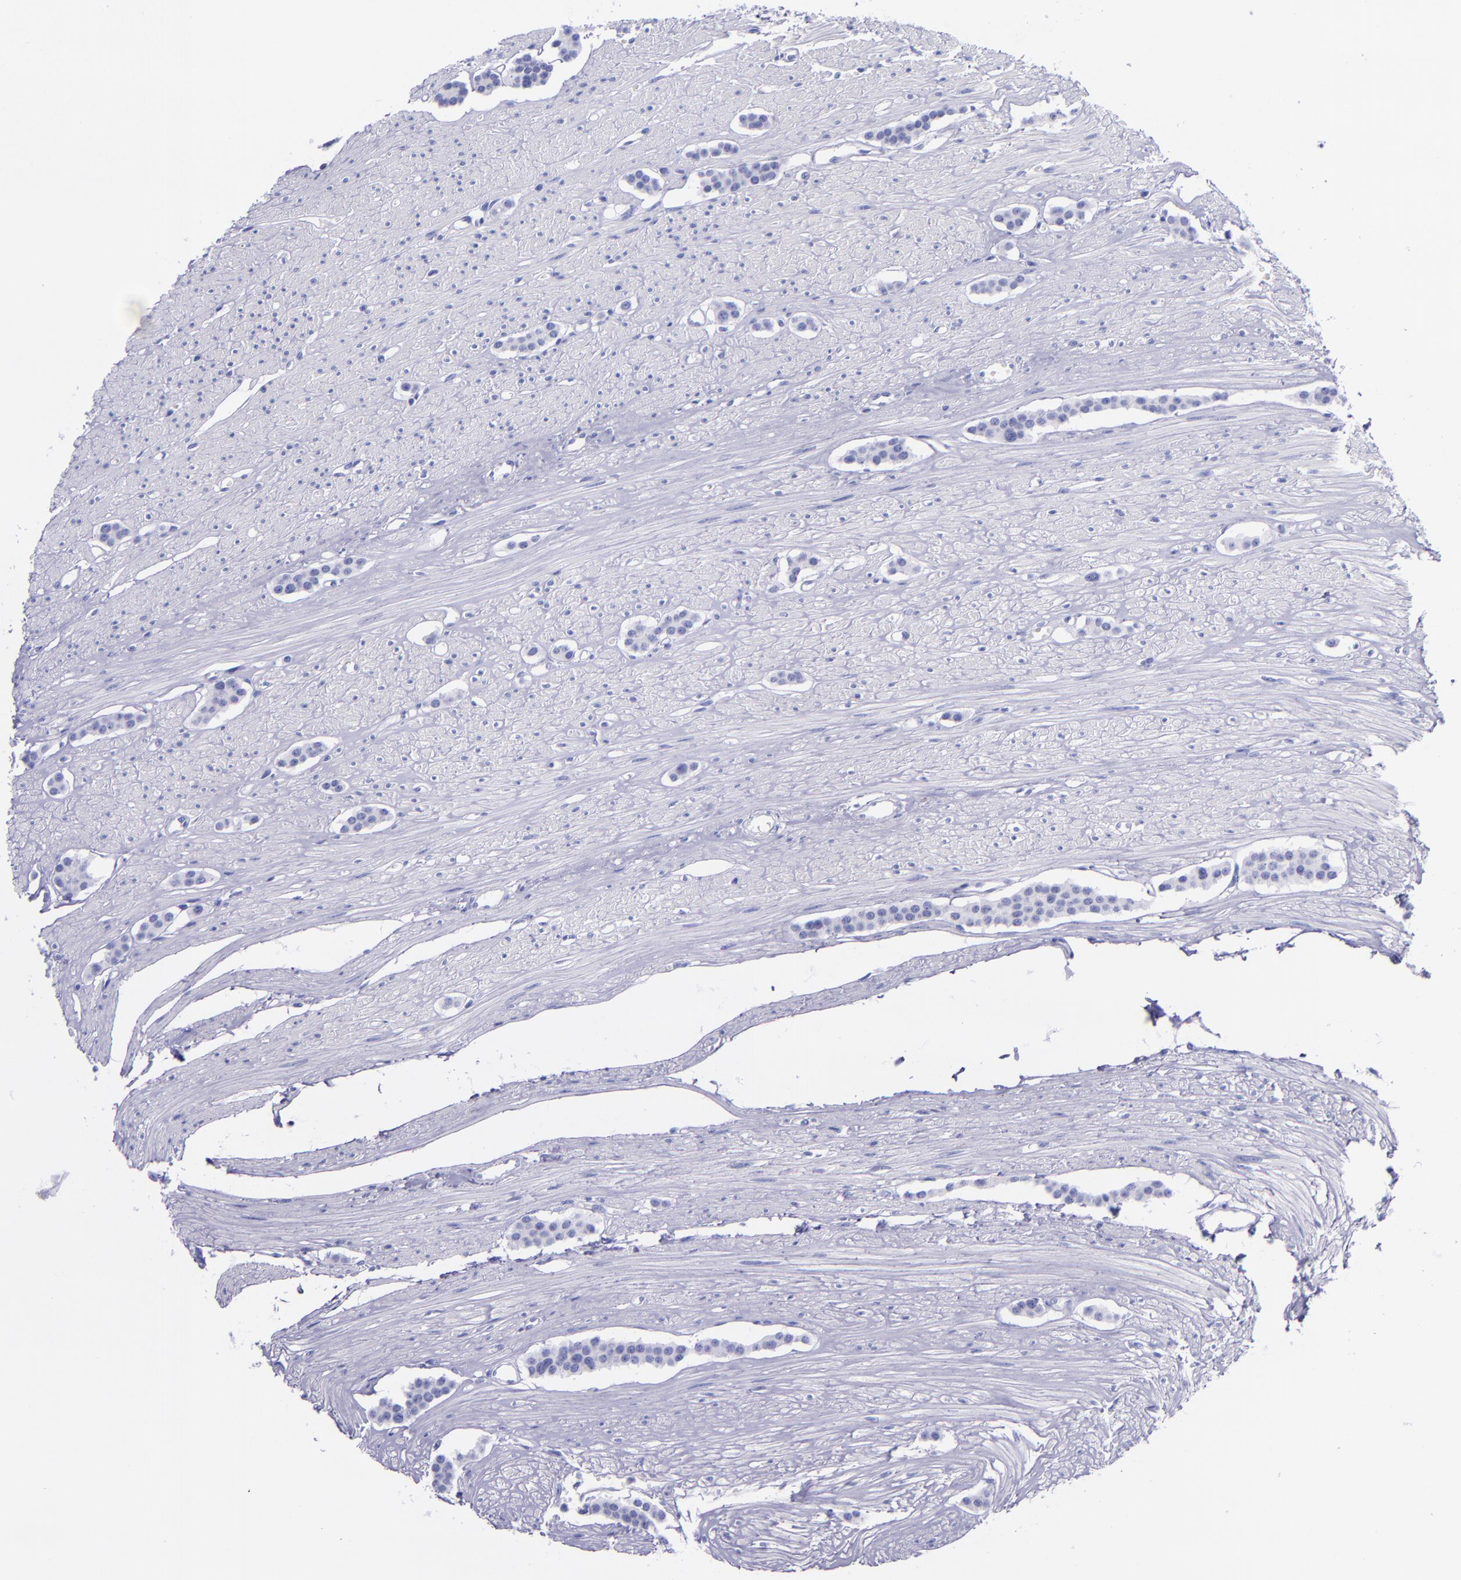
{"staining": {"intensity": "negative", "quantity": "none", "location": "none"}, "tissue": "carcinoid", "cell_type": "Tumor cells", "image_type": "cancer", "snomed": [{"axis": "morphology", "description": "Carcinoid, malignant, NOS"}, {"axis": "topography", "description": "Small intestine"}], "caption": "Immunohistochemistry histopathology image of neoplastic tissue: carcinoid (malignant) stained with DAB (3,3'-diaminobenzidine) reveals no significant protein staining in tumor cells.", "gene": "SLPI", "patient": {"sex": "male", "age": 60}}